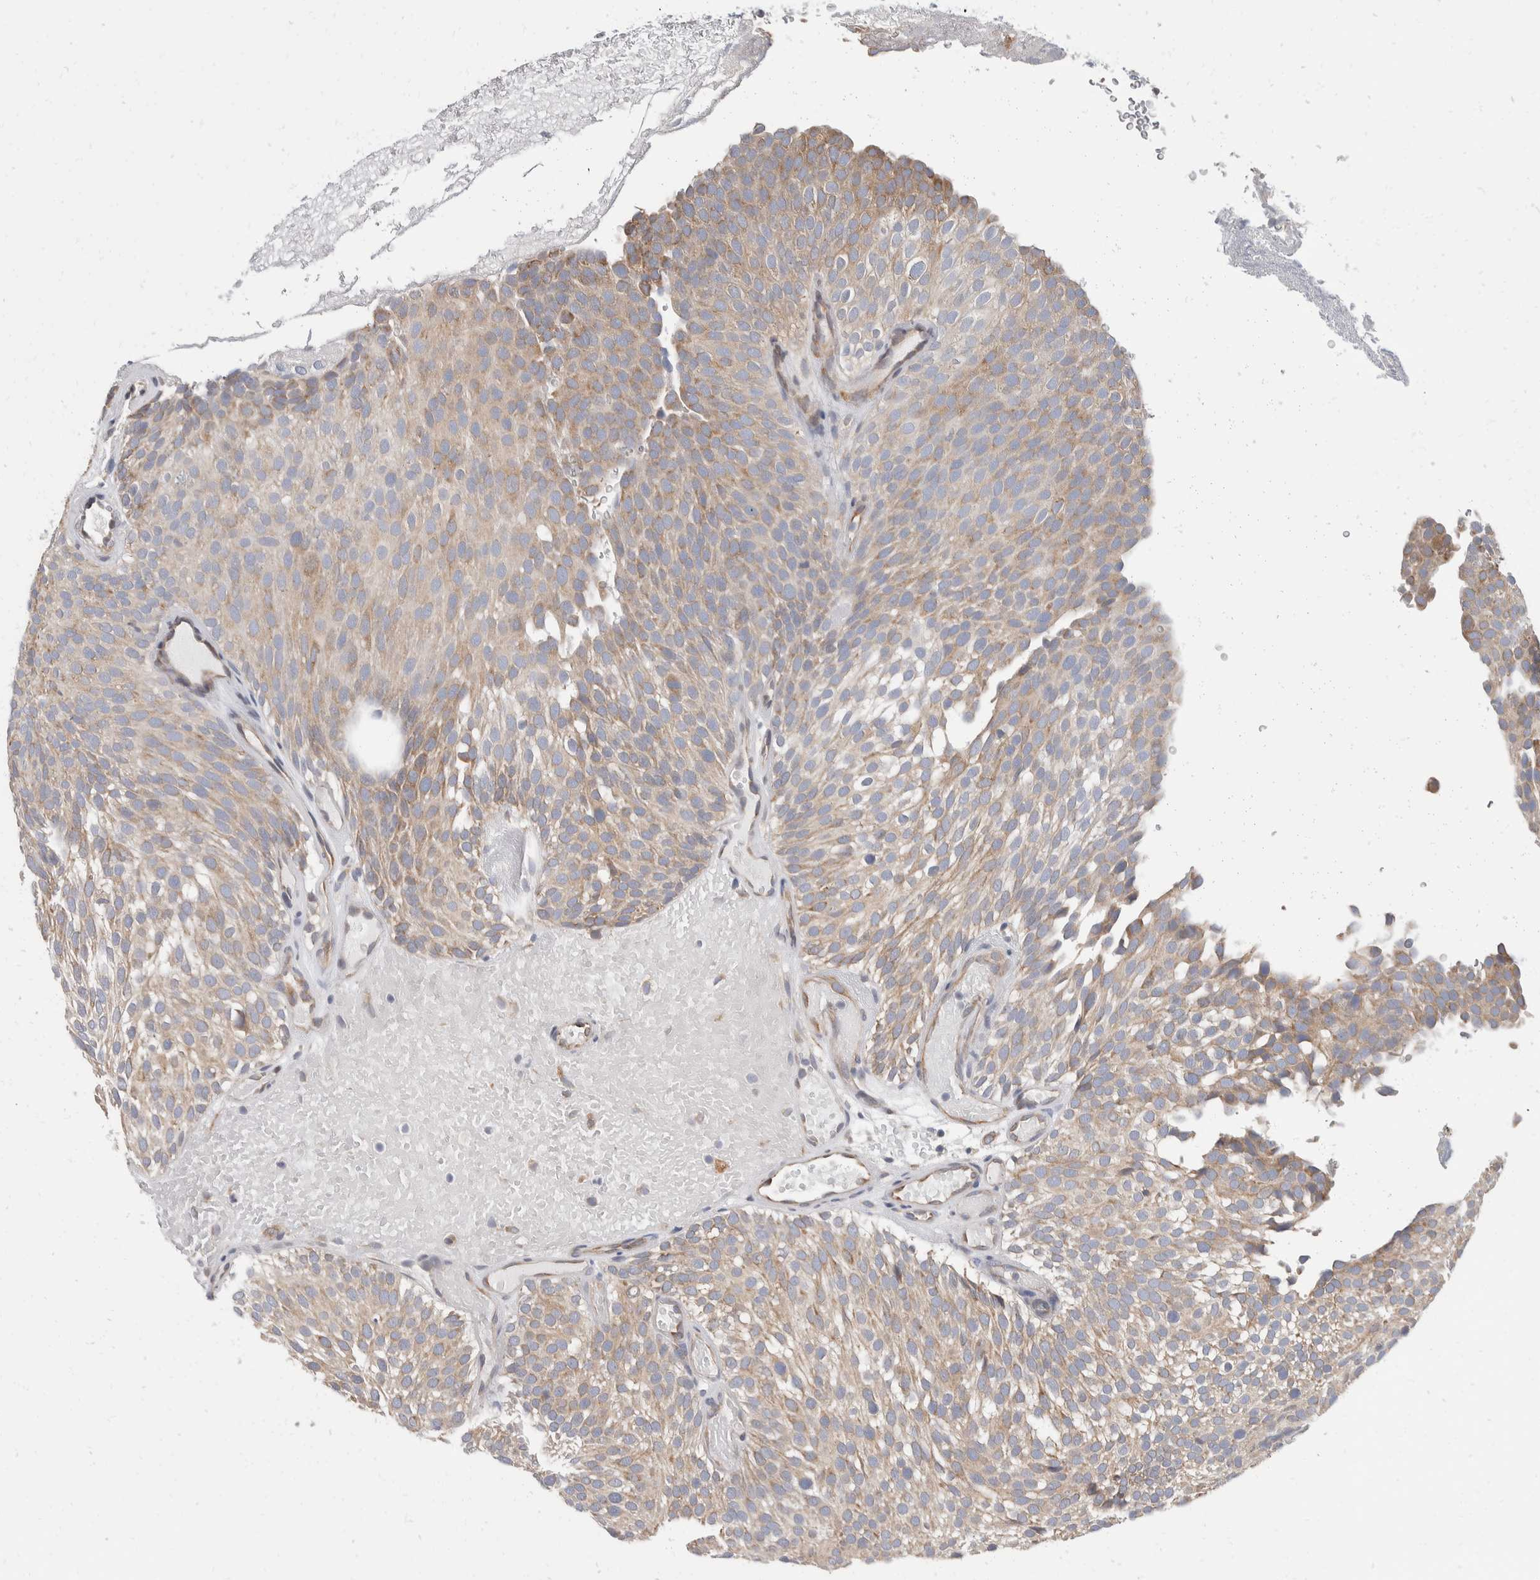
{"staining": {"intensity": "moderate", "quantity": ">75%", "location": "cytoplasmic/membranous"}, "tissue": "urothelial cancer", "cell_type": "Tumor cells", "image_type": "cancer", "snomed": [{"axis": "morphology", "description": "Urothelial carcinoma, Low grade"}, {"axis": "topography", "description": "Urinary bladder"}], "caption": "IHC staining of low-grade urothelial carcinoma, which displays medium levels of moderate cytoplasmic/membranous positivity in about >75% of tumor cells indicating moderate cytoplasmic/membranous protein expression. The staining was performed using DAB (3,3'-diaminobenzidine) (brown) for protein detection and nuclei were counterstained in hematoxylin (blue).", "gene": "TMEM245", "patient": {"sex": "male", "age": 78}}